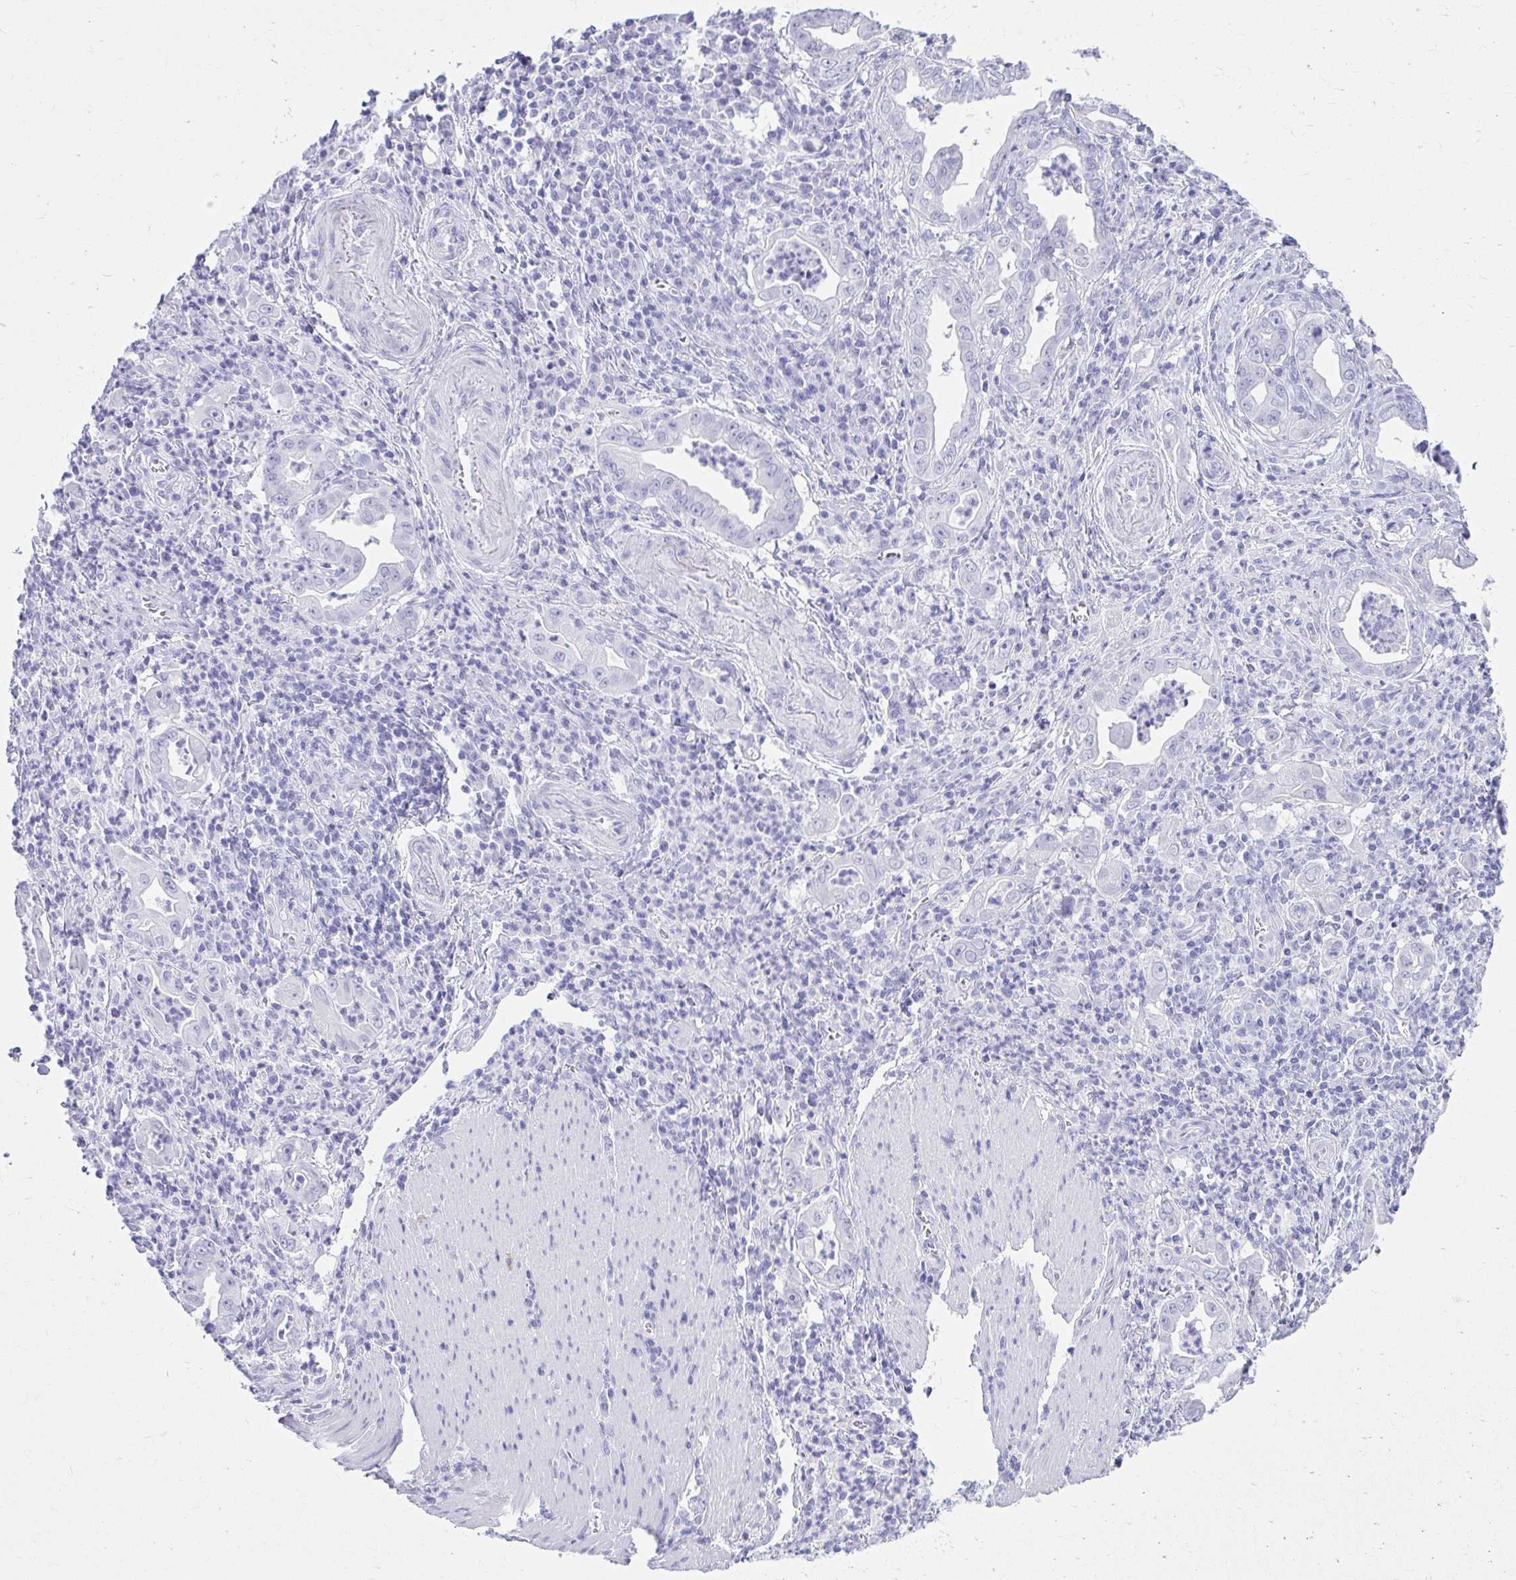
{"staining": {"intensity": "negative", "quantity": "none", "location": "none"}, "tissue": "stomach cancer", "cell_type": "Tumor cells", "image_type": "cancer", "snomed": [{"axis": "morphology", "description": "Adenocarcinoma, NOS"}, {"axis": "topography", "description": "Stomach, upper"}], "caption": "IHC image of neoplastic tissue: human stomach cancer stained with DAB demonstrates no significant protein positivity in tumor cells. (DAB IHC visualized using brightfield microscopy, high magnification).", "gene": "ATP4B", "patient": {"sex": "female", "age": 79}}